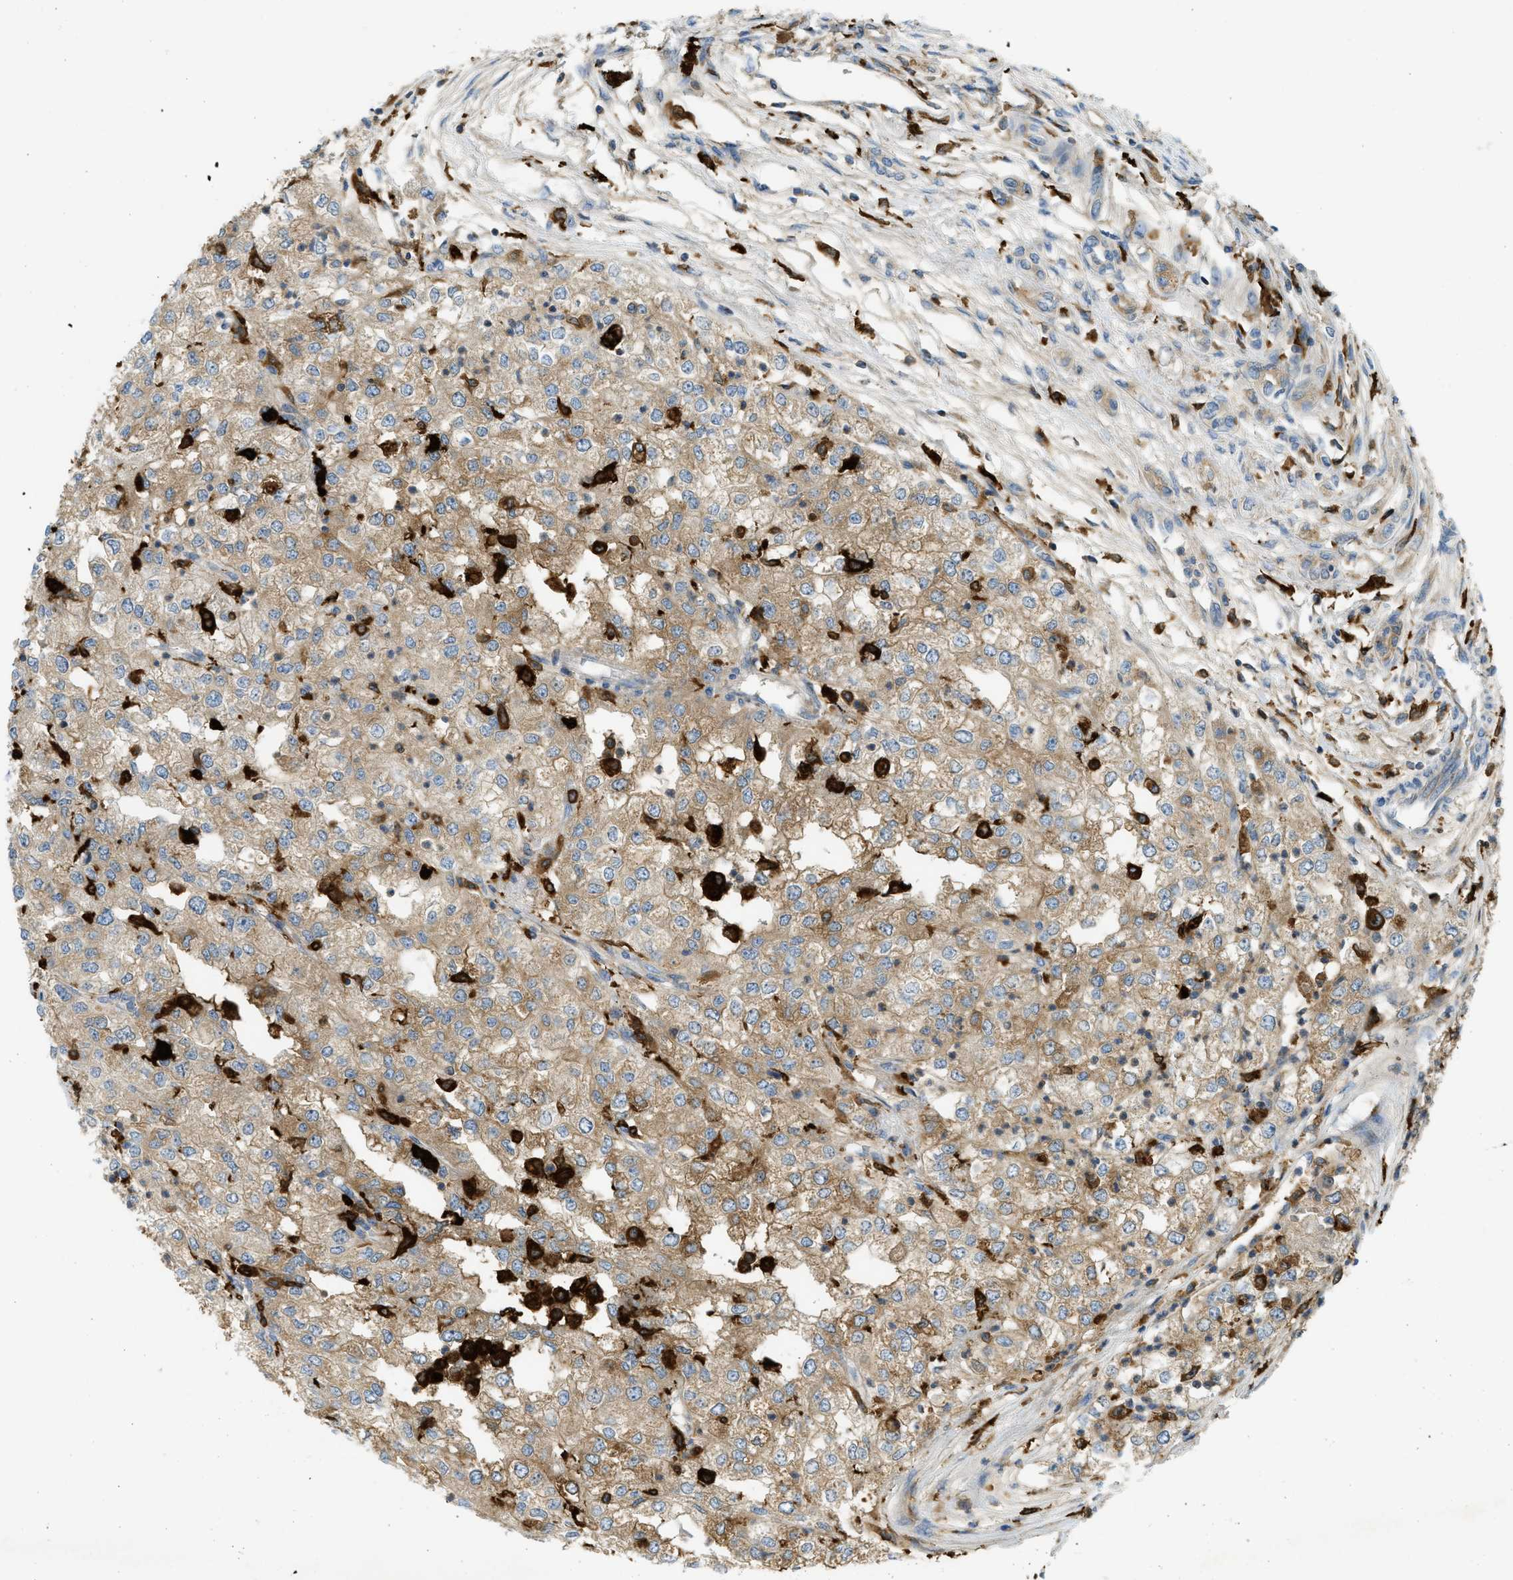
{"staining": {"intensity": "moderate", "quantity": ">75%", "location": "cytoplasmic/membranous"}, "tissue": "renal cancer", "cell_type": "Tumor cells", "image_type": "cancer", "snomed": [{"axis": "morphology", "description": "Adenocarcinoma, NOS"}, {"axis": "topography", "description": "Kidney"}], "caption": "DAB immunohistochemical staining of human renal adenocarcinoma exhibits moderate cytoplasmic/membranous protein positivity in approximately >75% of tumor cells.", "gene": "RFFL", "patient": {"sex": "female", "age": 54}}